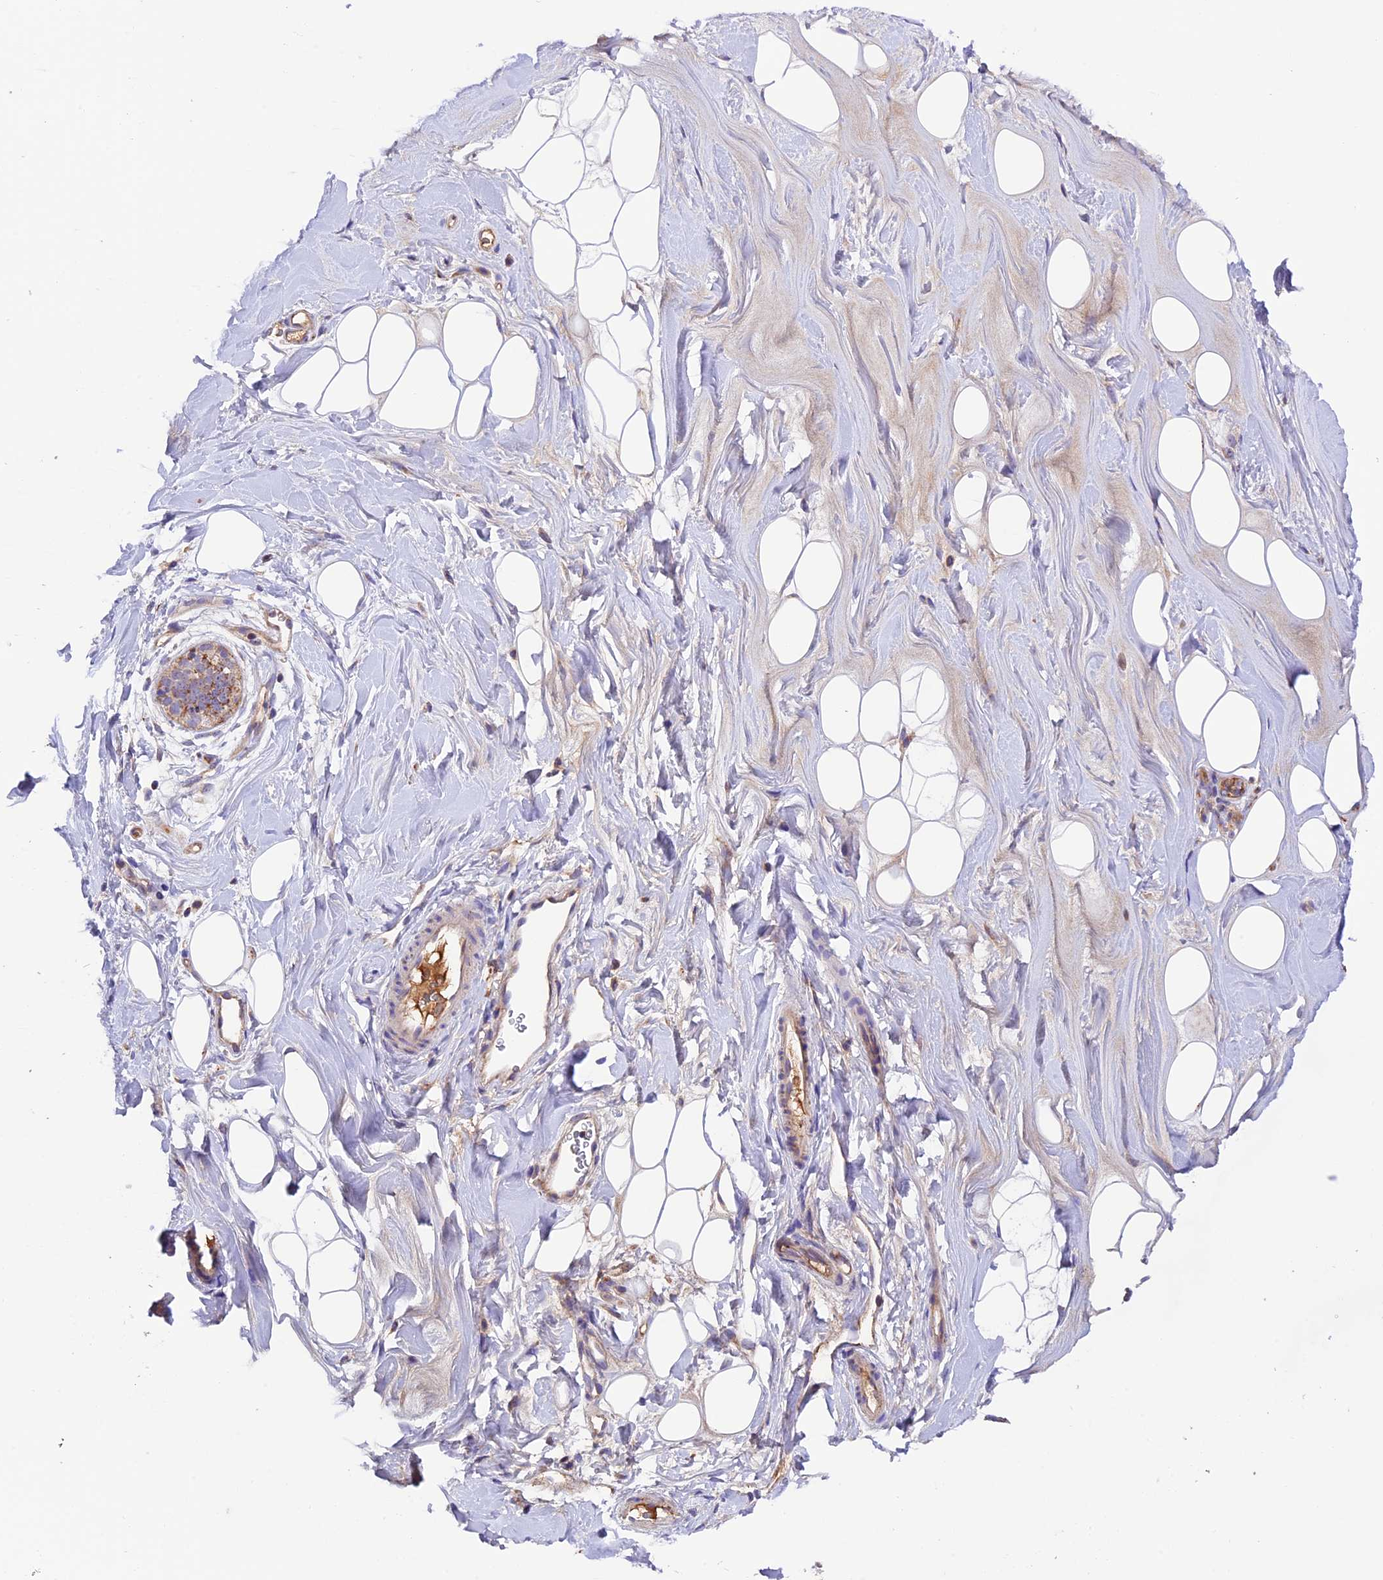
{"staining": {"intensity": "negative", "quantity": "none", "location": "none"}, "tissue": "adipose tissue", "cell_type": "Adipocytes", "image_type": "normal", "snomed": [{"axis": "morphology", "description": "Normal tissue, NOS"}, {"axis": "topography", "description": "Breast"}], "caption": "This is an immunohistochemistry image of normal human adipose tissue. There is no positivity in adipocytes.", "gene": "METTL22", "patient": {"sex": "female", "age": 26}}